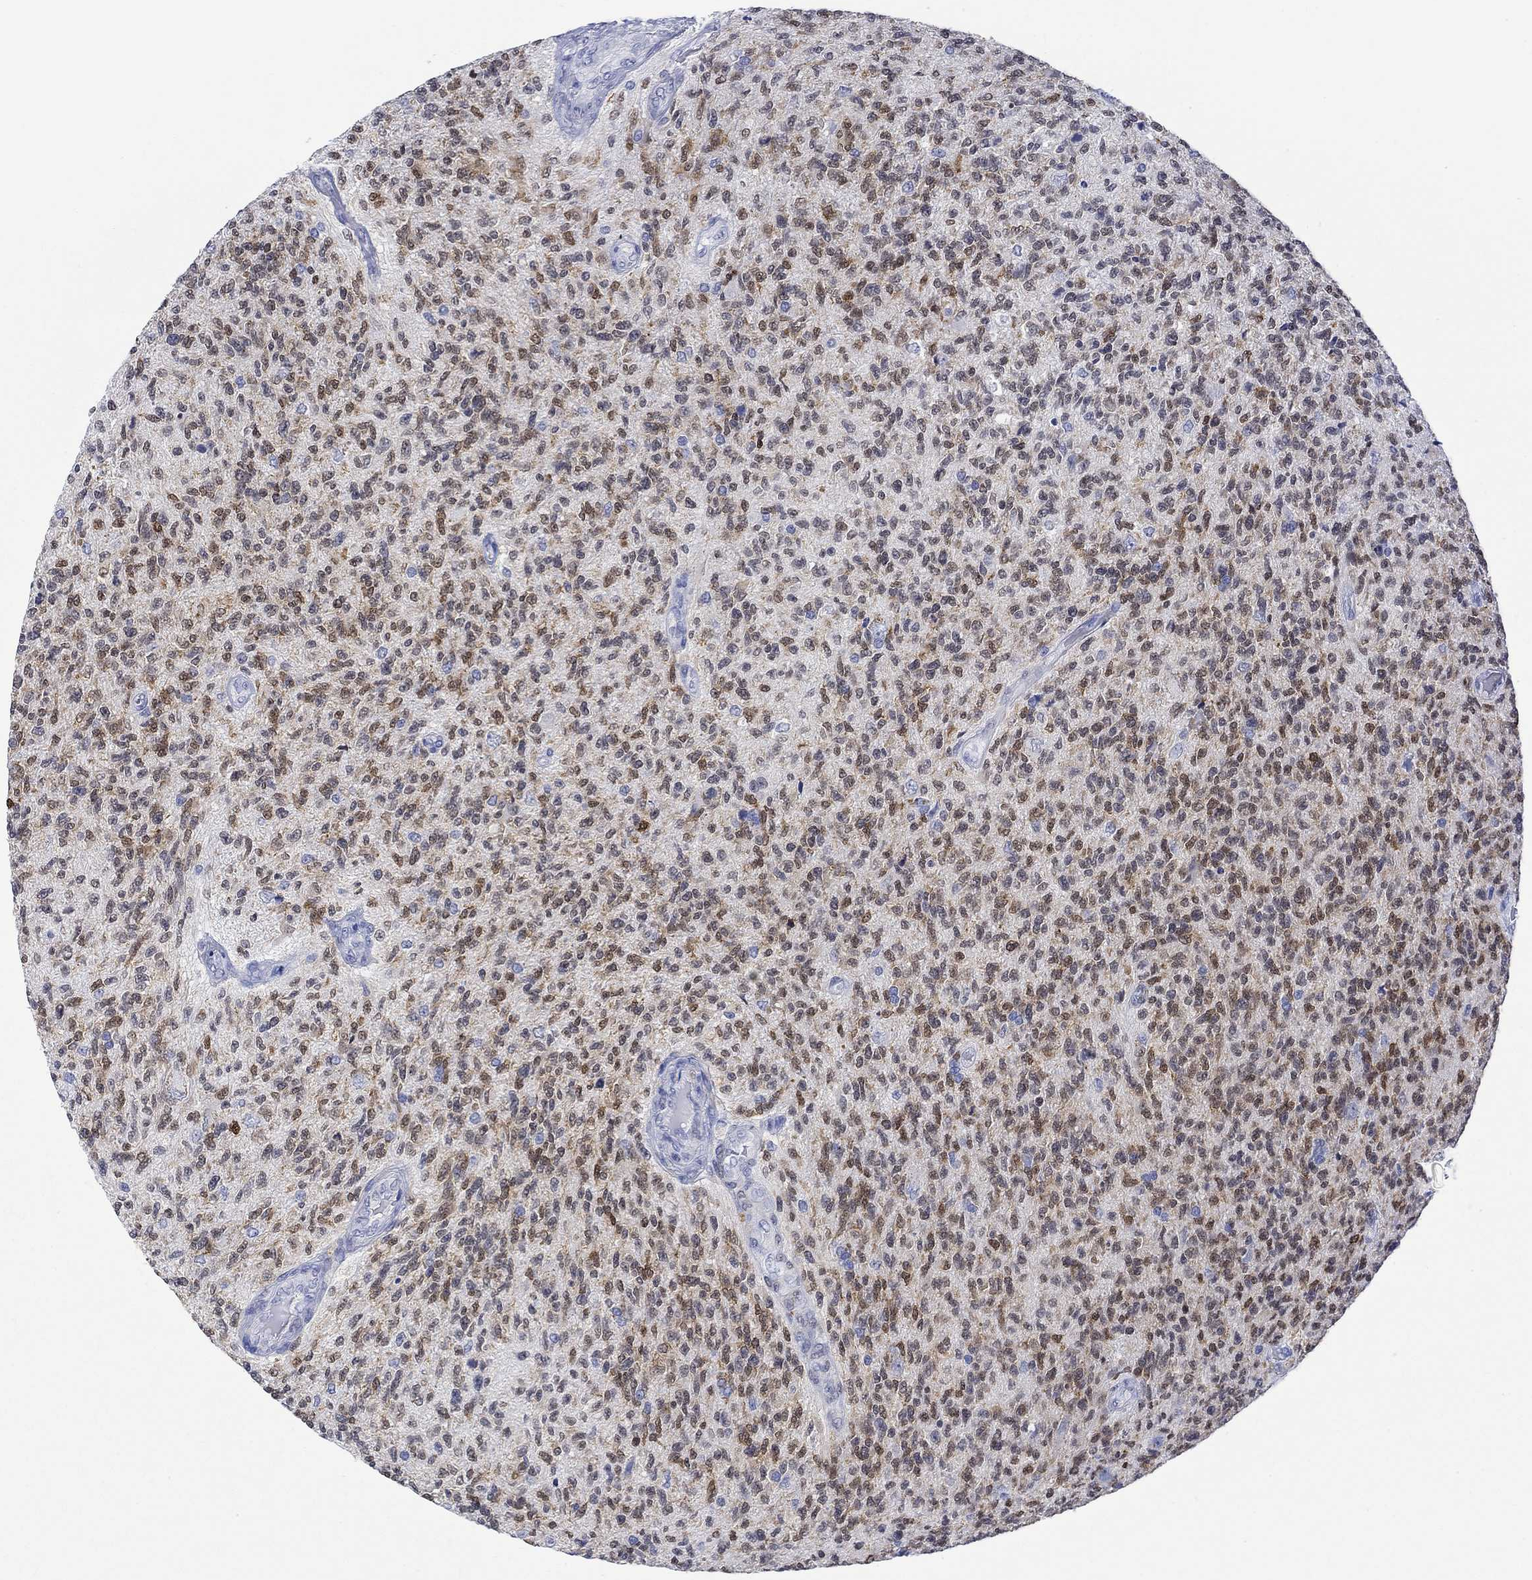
{"staining": {"intensity": "strong", "quantity": "25%-75%", "location": "nuclear"}, "tissue": "glioma", "cell_type": "Tumor cells", "image_type": "cancer", "snomed": [{"axis": "morphology", "description": "Glioma, malignant, High grade"}, {"axis": "topography", "description": "Brain"}], "caption": "Strong nuclear staining is identified in approximately 25%-75% of tumor cells in malignant high-grade glioma.", "gene": "MSI1", "patient": {"sex": "male", "age": 56}}